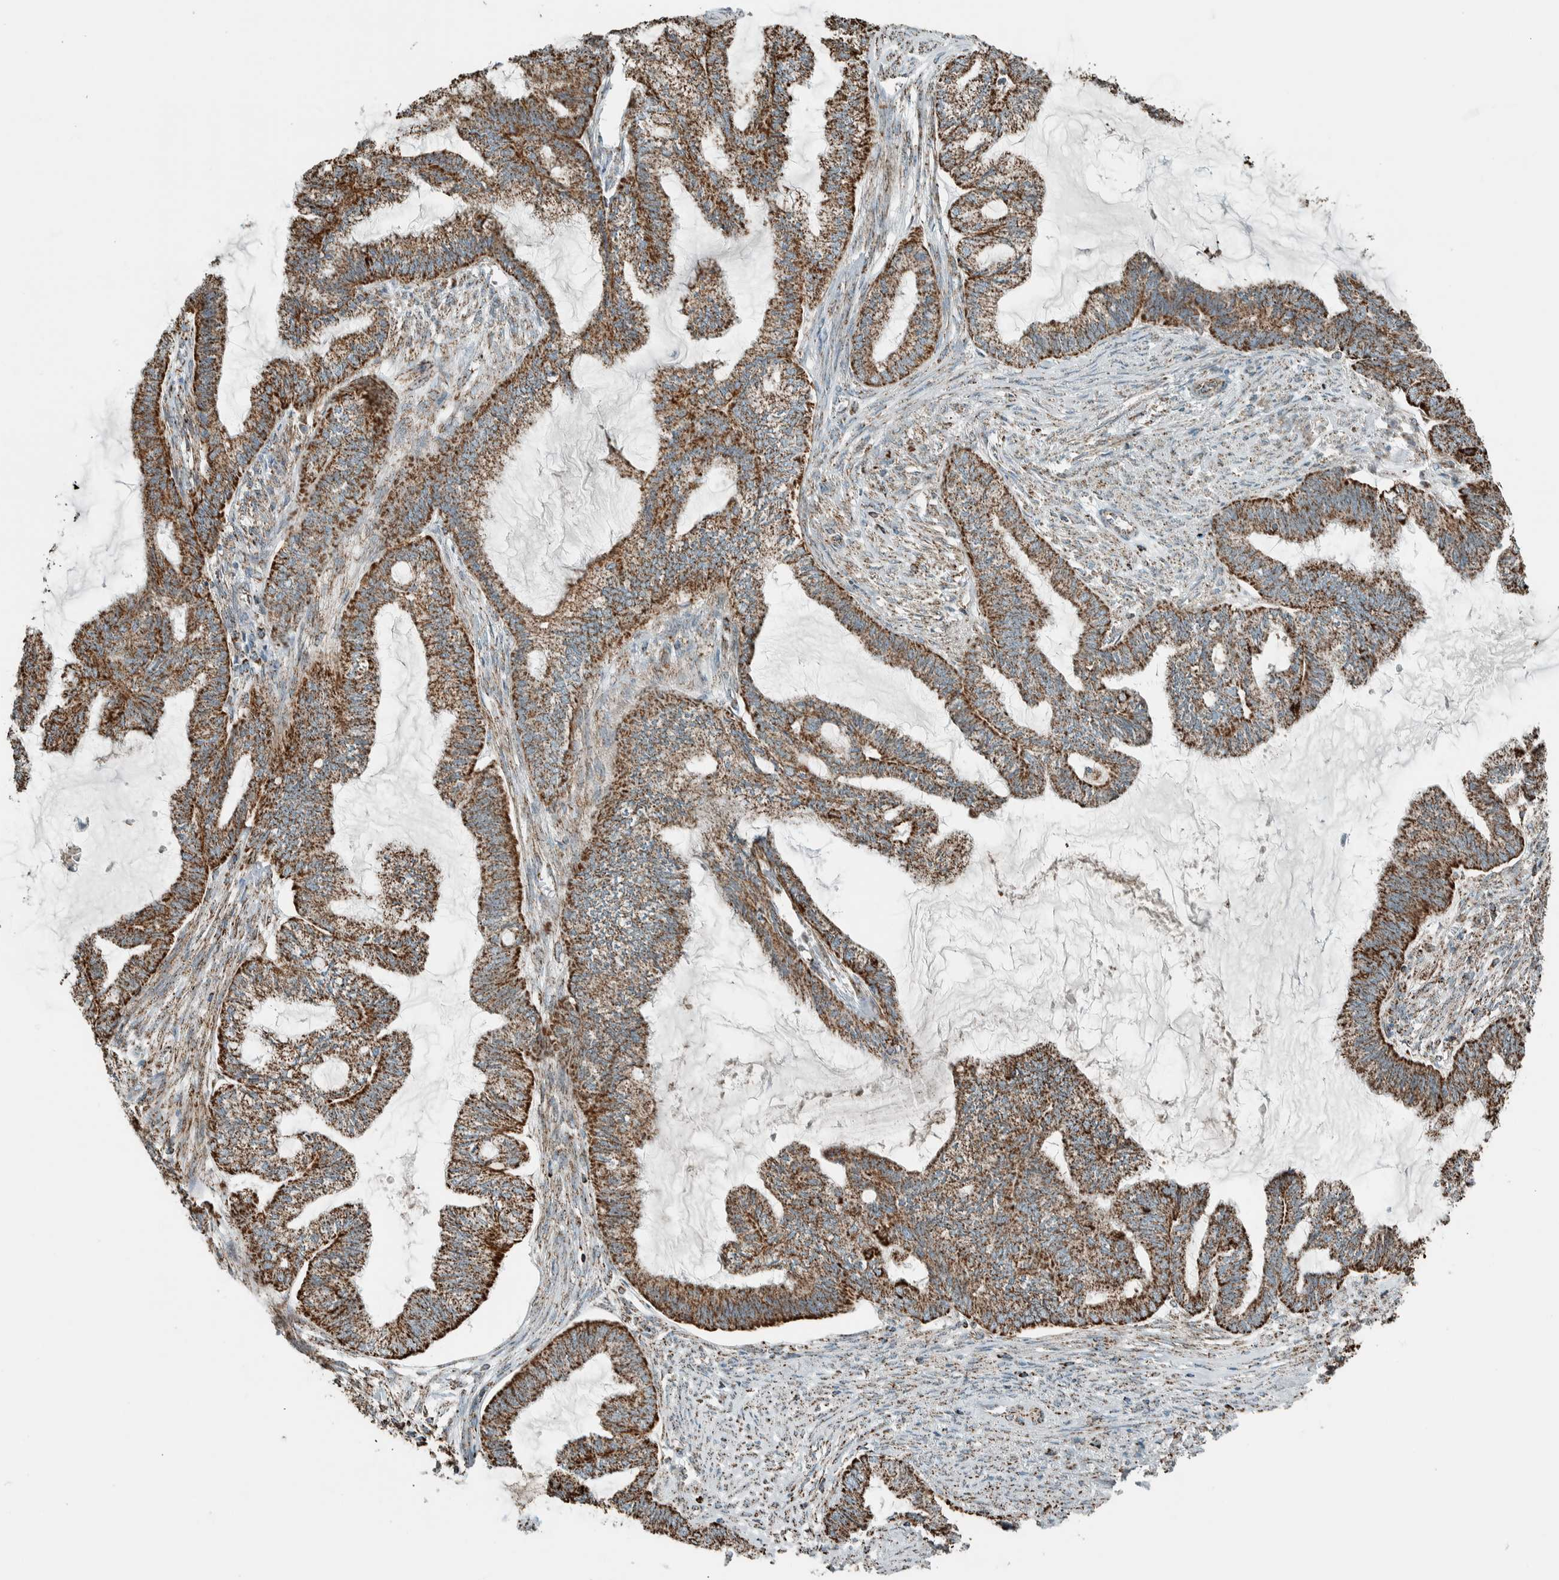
{"staining": {"intensity": "strong", "quantity": ">75%", "location": "cytoplasmic/membranous"}, "tissue": "endometrial cancer", "cell_type": "Tumor cells", "image_type": "cancer", "snomed": [{"axis": "morphology", "description": "Adenocarcinoma, NOS"}, {"axis": "topography", "description": "Endometrium"}], "caption": "This is a micrograph of IHC staining of endometrial cancer (adenocarcinoma), which shows strong positivity in the cytoplasmic/membranous of tumor cells.", "gene": "ZNF454", "patient": {"sex": "female", "age": 86}}